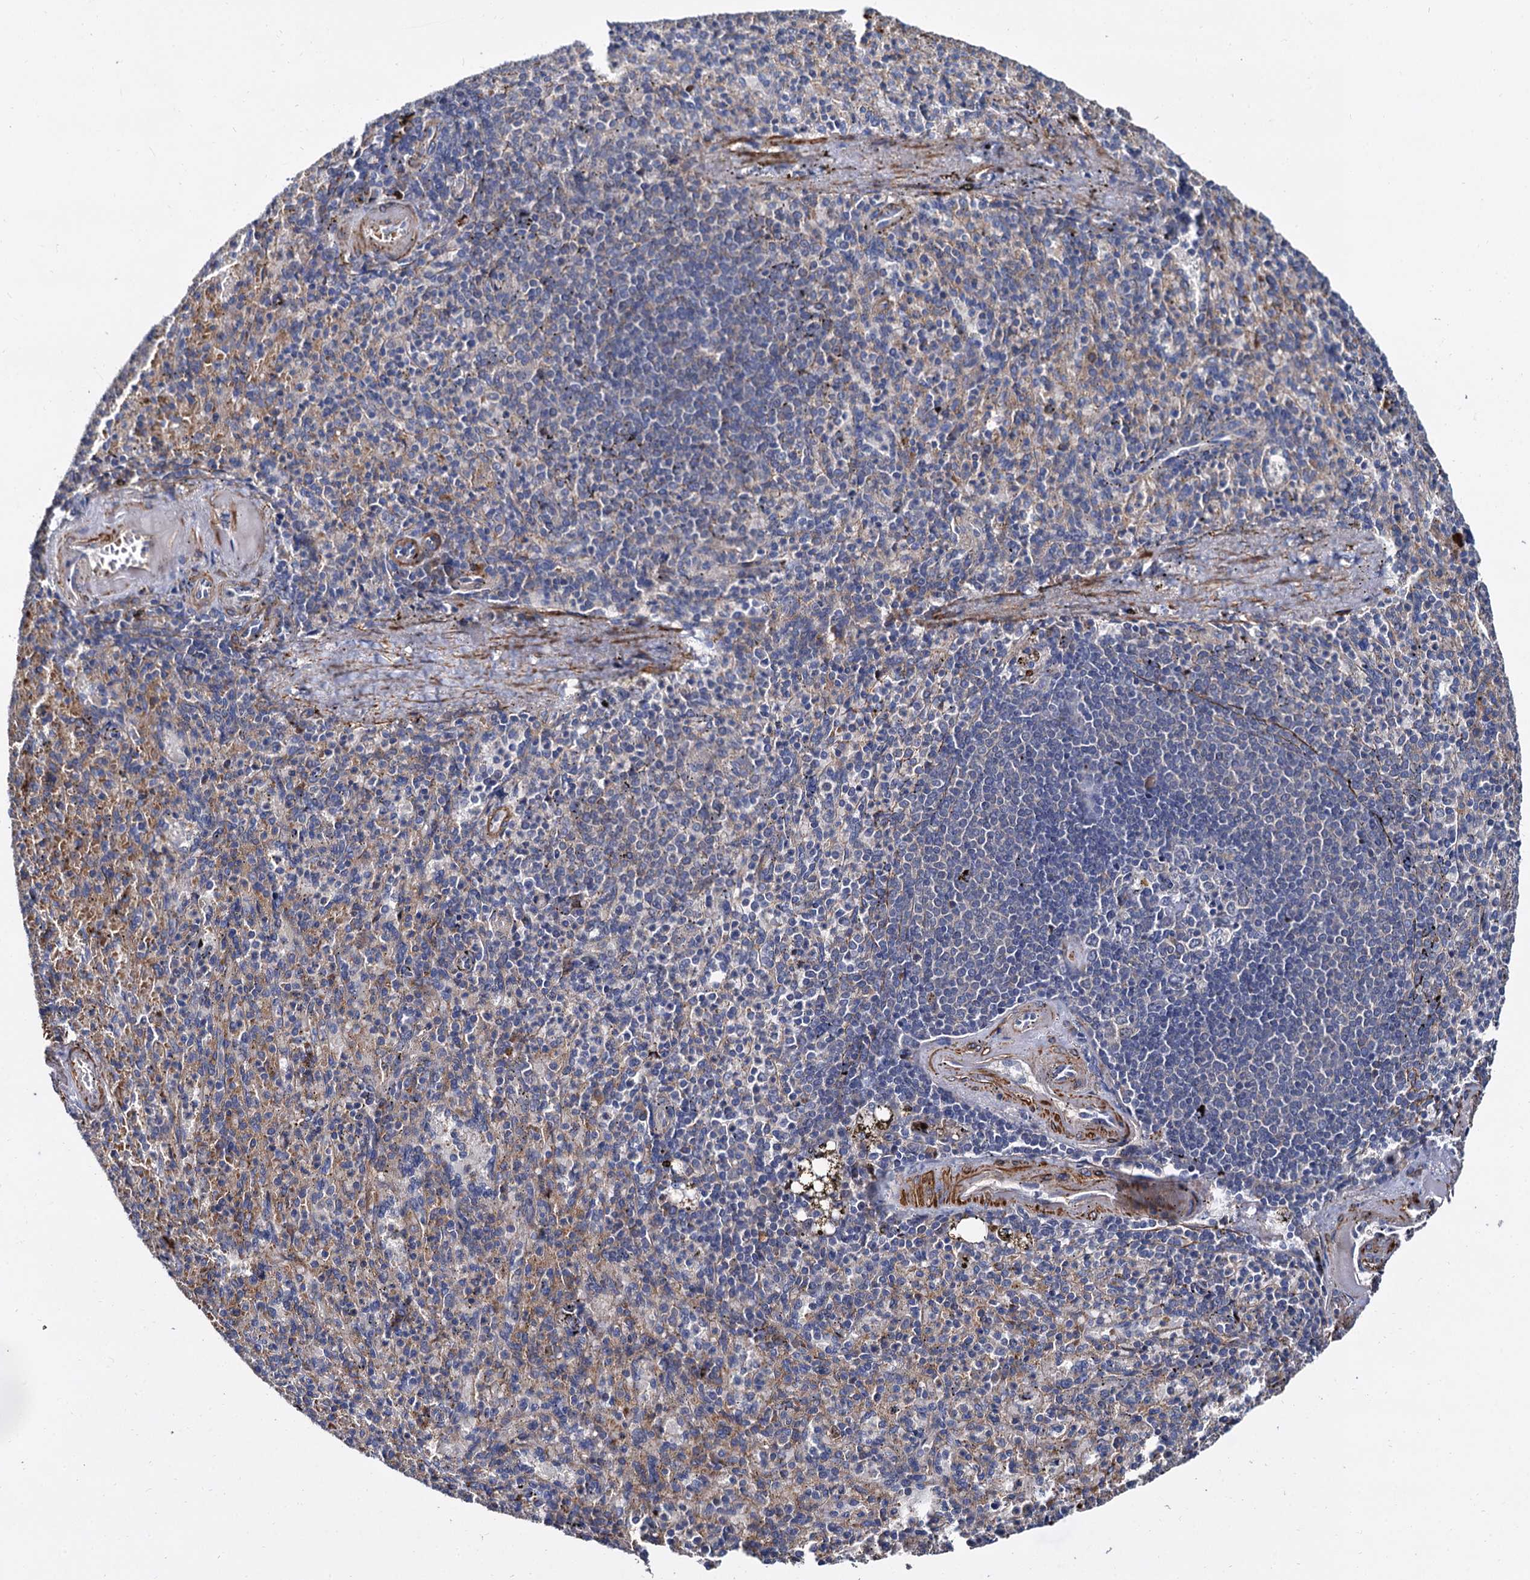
{"staining": {"intensity": "negative", "quantity": "none", "location": "none"}, "tissue": "spleen", "cell_type": "Cells in red pulp", "image_type": "normal", "snomed": [{"axis": "morphology", "description": "Normal tissue, NOS"}, {"axis": "topography", "description": "Spleen"}], "caption": "Spleen was stained to show a protein in brown. There is no significant staining in cells in red pulp.", "gene": "ISM2", "patient": {"sex": "female", "age": 74}}